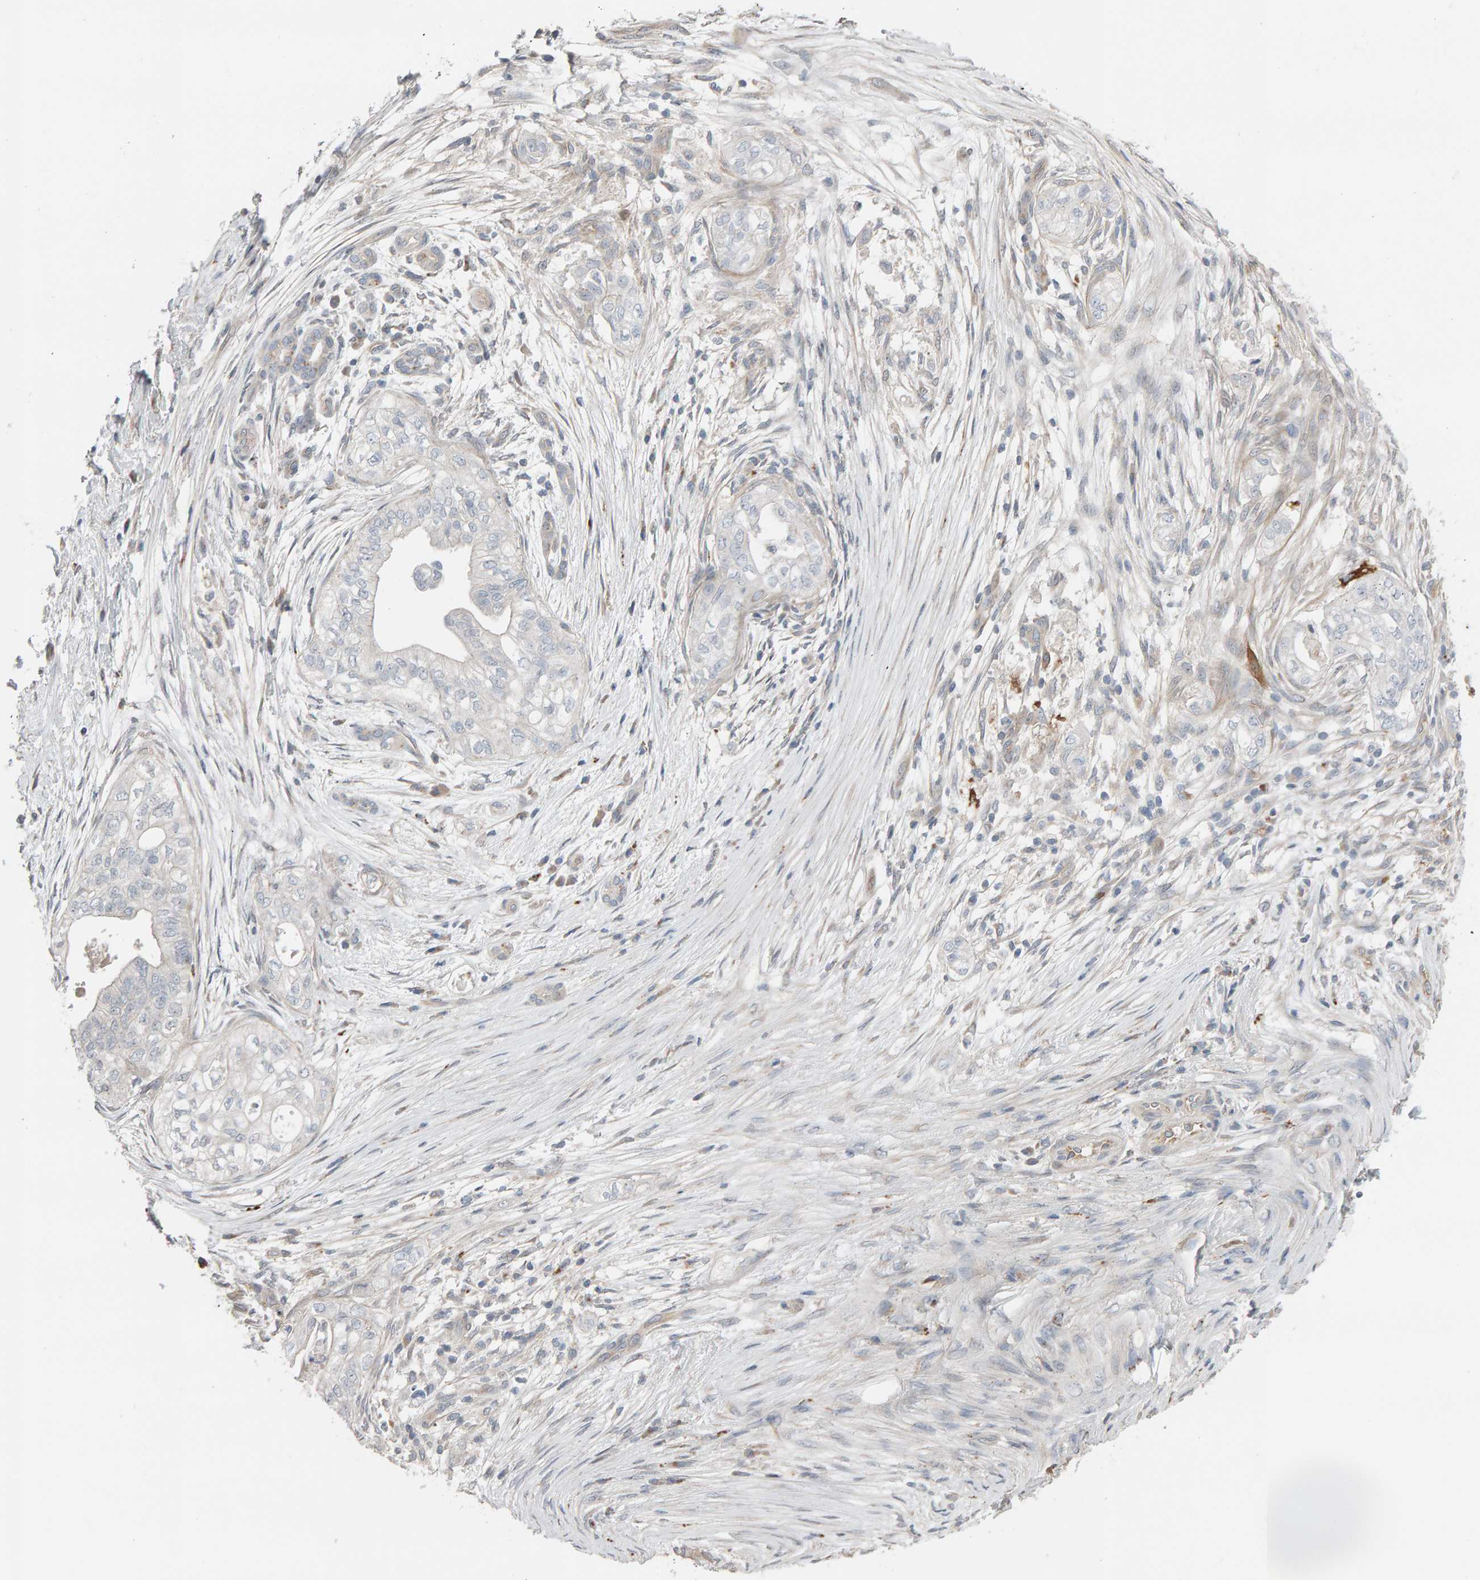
{"staining": {"intensity": "negative", "quantity": "none", "location": "none"}, "tissue": "pancreatic cancer", "cell_type": "Tumor cells", "image_type": "cancer", "snomed": [{"axis": "morphology", "description": "Adenocarcinoma, NOS"}, {"axis": "topography", "description": "Pancreas"}], "caption": "Immunohistochemistry (IHC) photomicrograph of pancreatic cancer stained for a protein (brown), which demonstrates no expression in tumor cells.", "gene": "IPPK", "patient": {"sex": "male", "age": 72}}